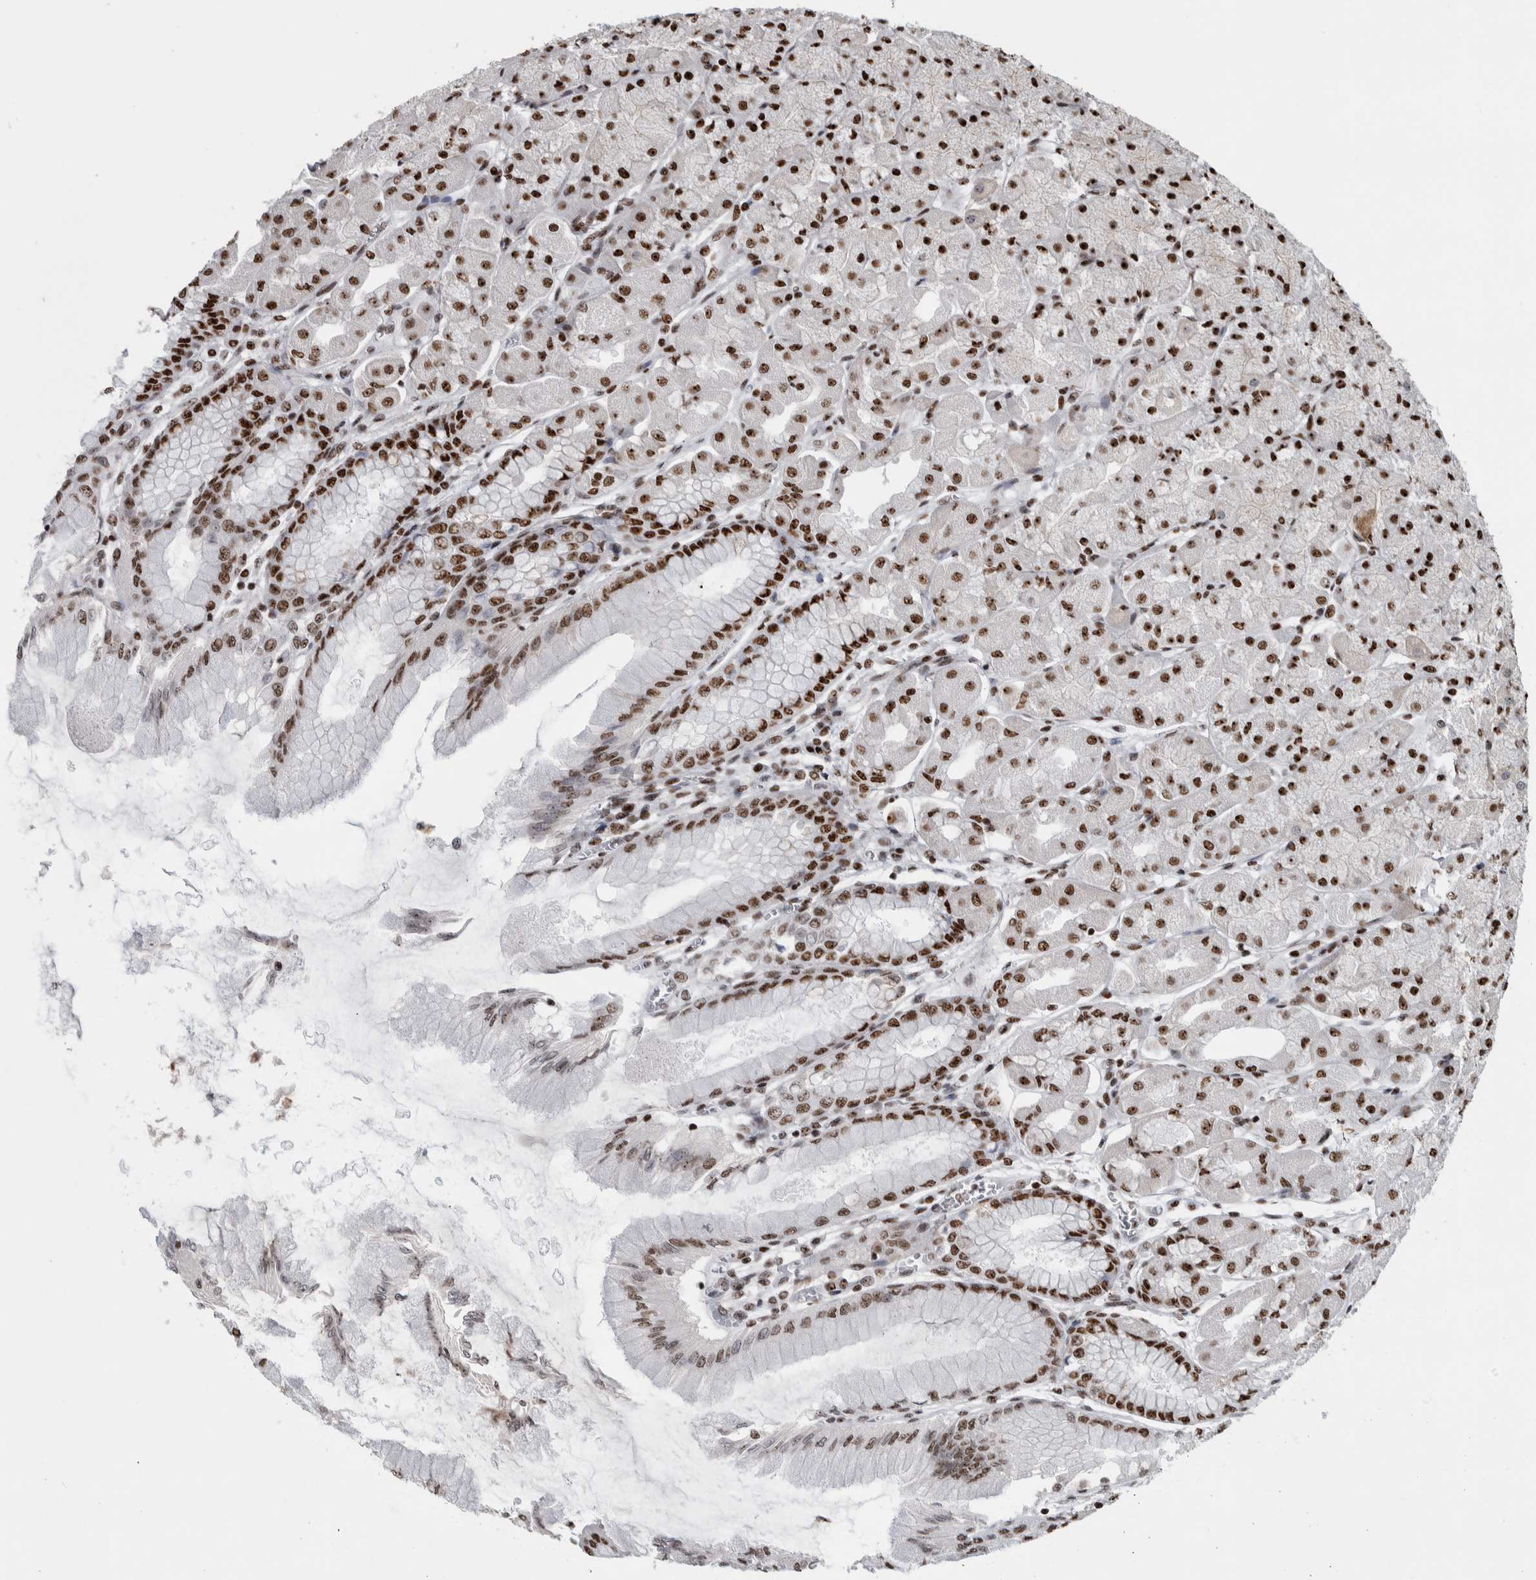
{"staining": {"intensity": "strong", "quantity": ">75%", "location": "nuclear"}, "tissue": "stomach", "cell_type": "Glandular cells", "image_type": "normal", "snomed": [{"axis": "morphology", "description": "Normal tissue, NOS"}, {"axis": "topography", "description": "Stomach, upper"}], "caption": "Glandular cells display strong nuclear positivity in about >75% of cells in normal stomach.", "gene": "NCL", "patient": {"sex": "female", "age": 56}}